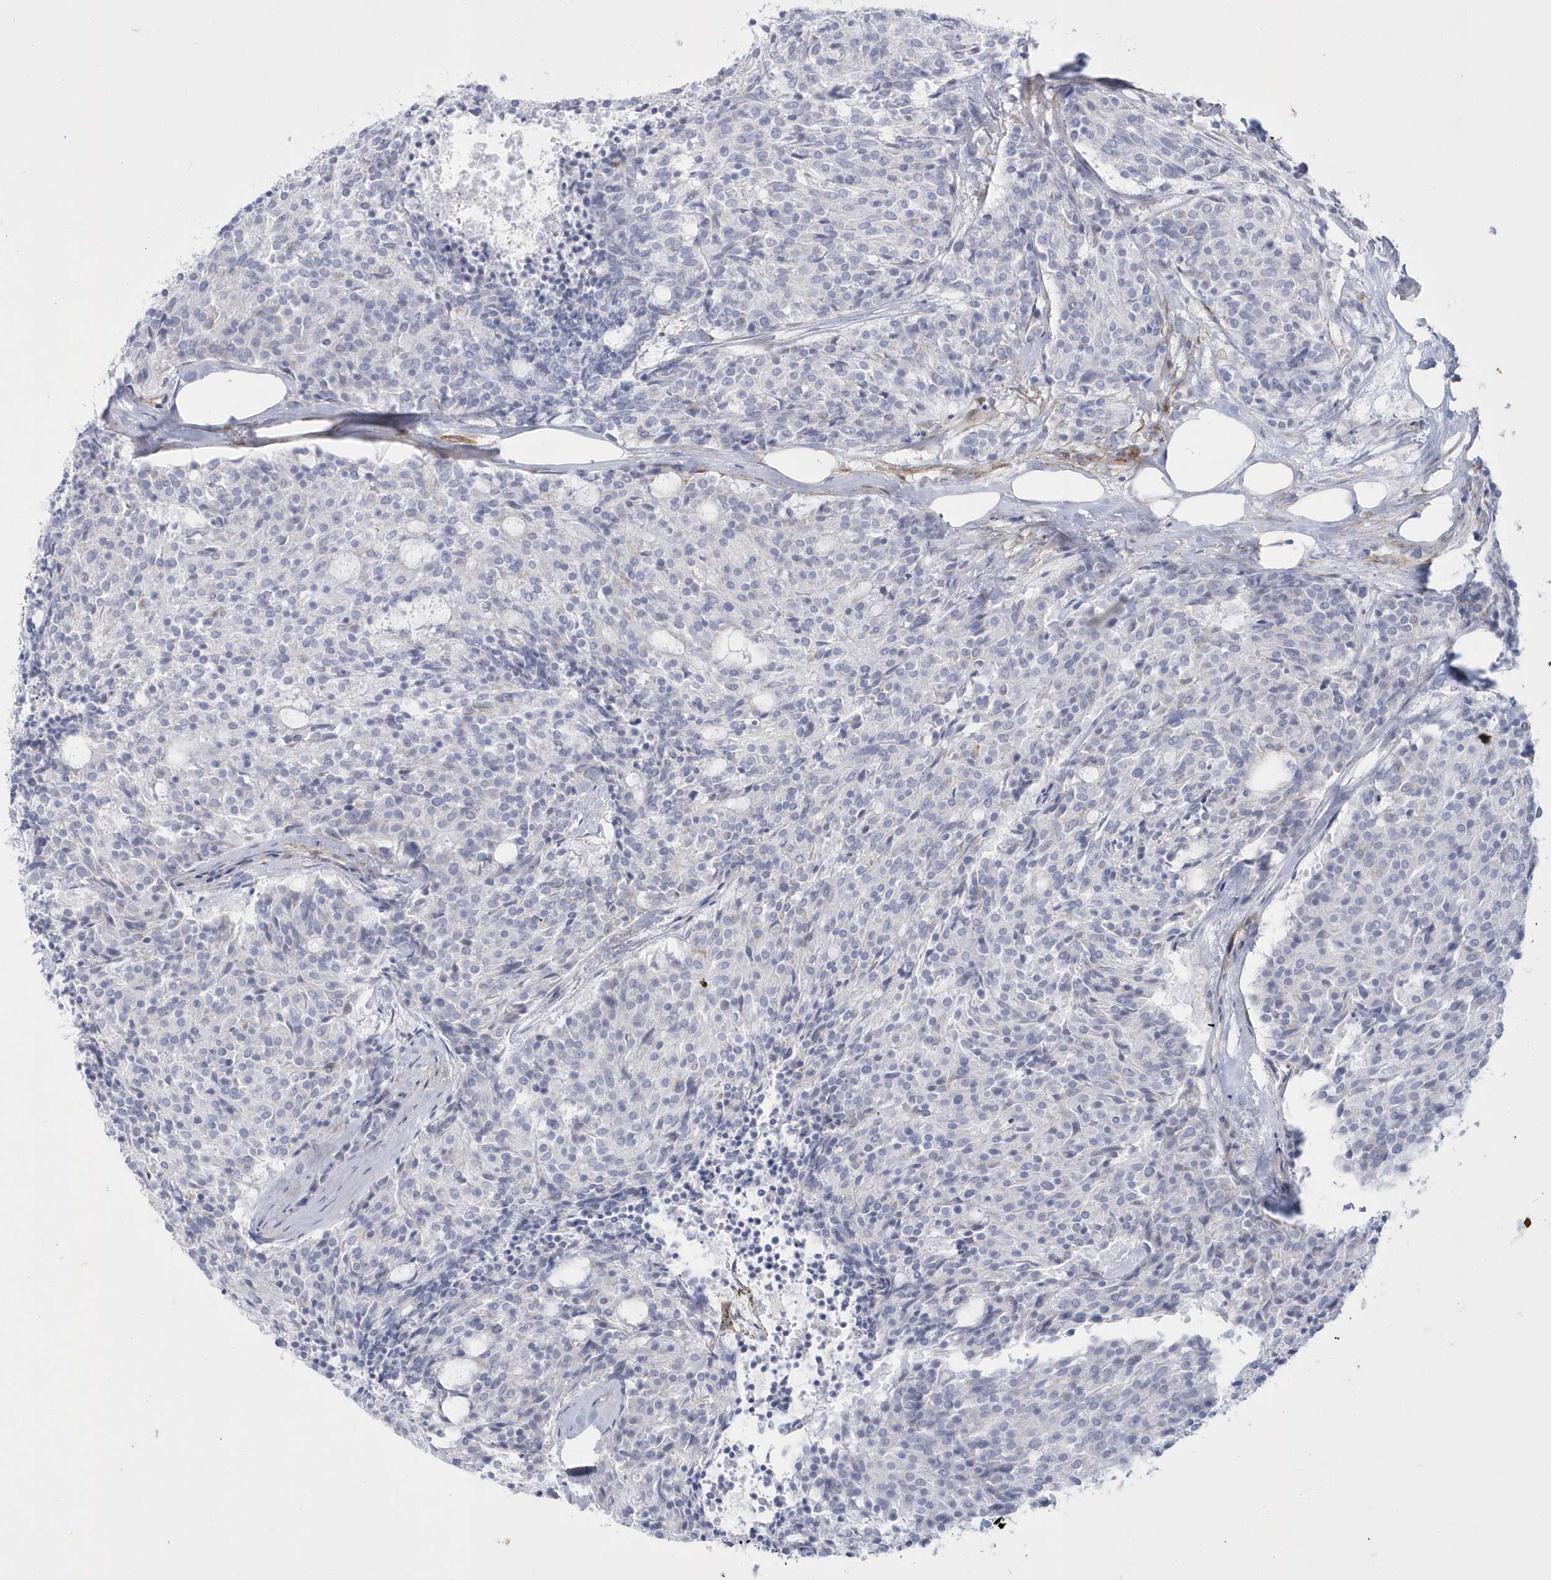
{"staining": {"intensity": "negative", "quantity": "none", "location": "none"}, "tissue": "carcinoid", "cell_type": "Tumor cells", "image_type": "cancer", "snomed": [{"axis": "morphology", "description": "Carcinoid, malignant, NOS"}, {"axis": "topography", "description": "Pancreas"}], "caption": "An IHC micrograph of carcinoid (malignant) is shown. There is no staining in tumor cells of carcinoid (malignant). (DAB (3,3'-diaminobenzidine) immunohistochemistry visualized using brightfield microscopy, high magnification).", "gene": "WDR27", "patient": {"sex": "female", "age": 54}}